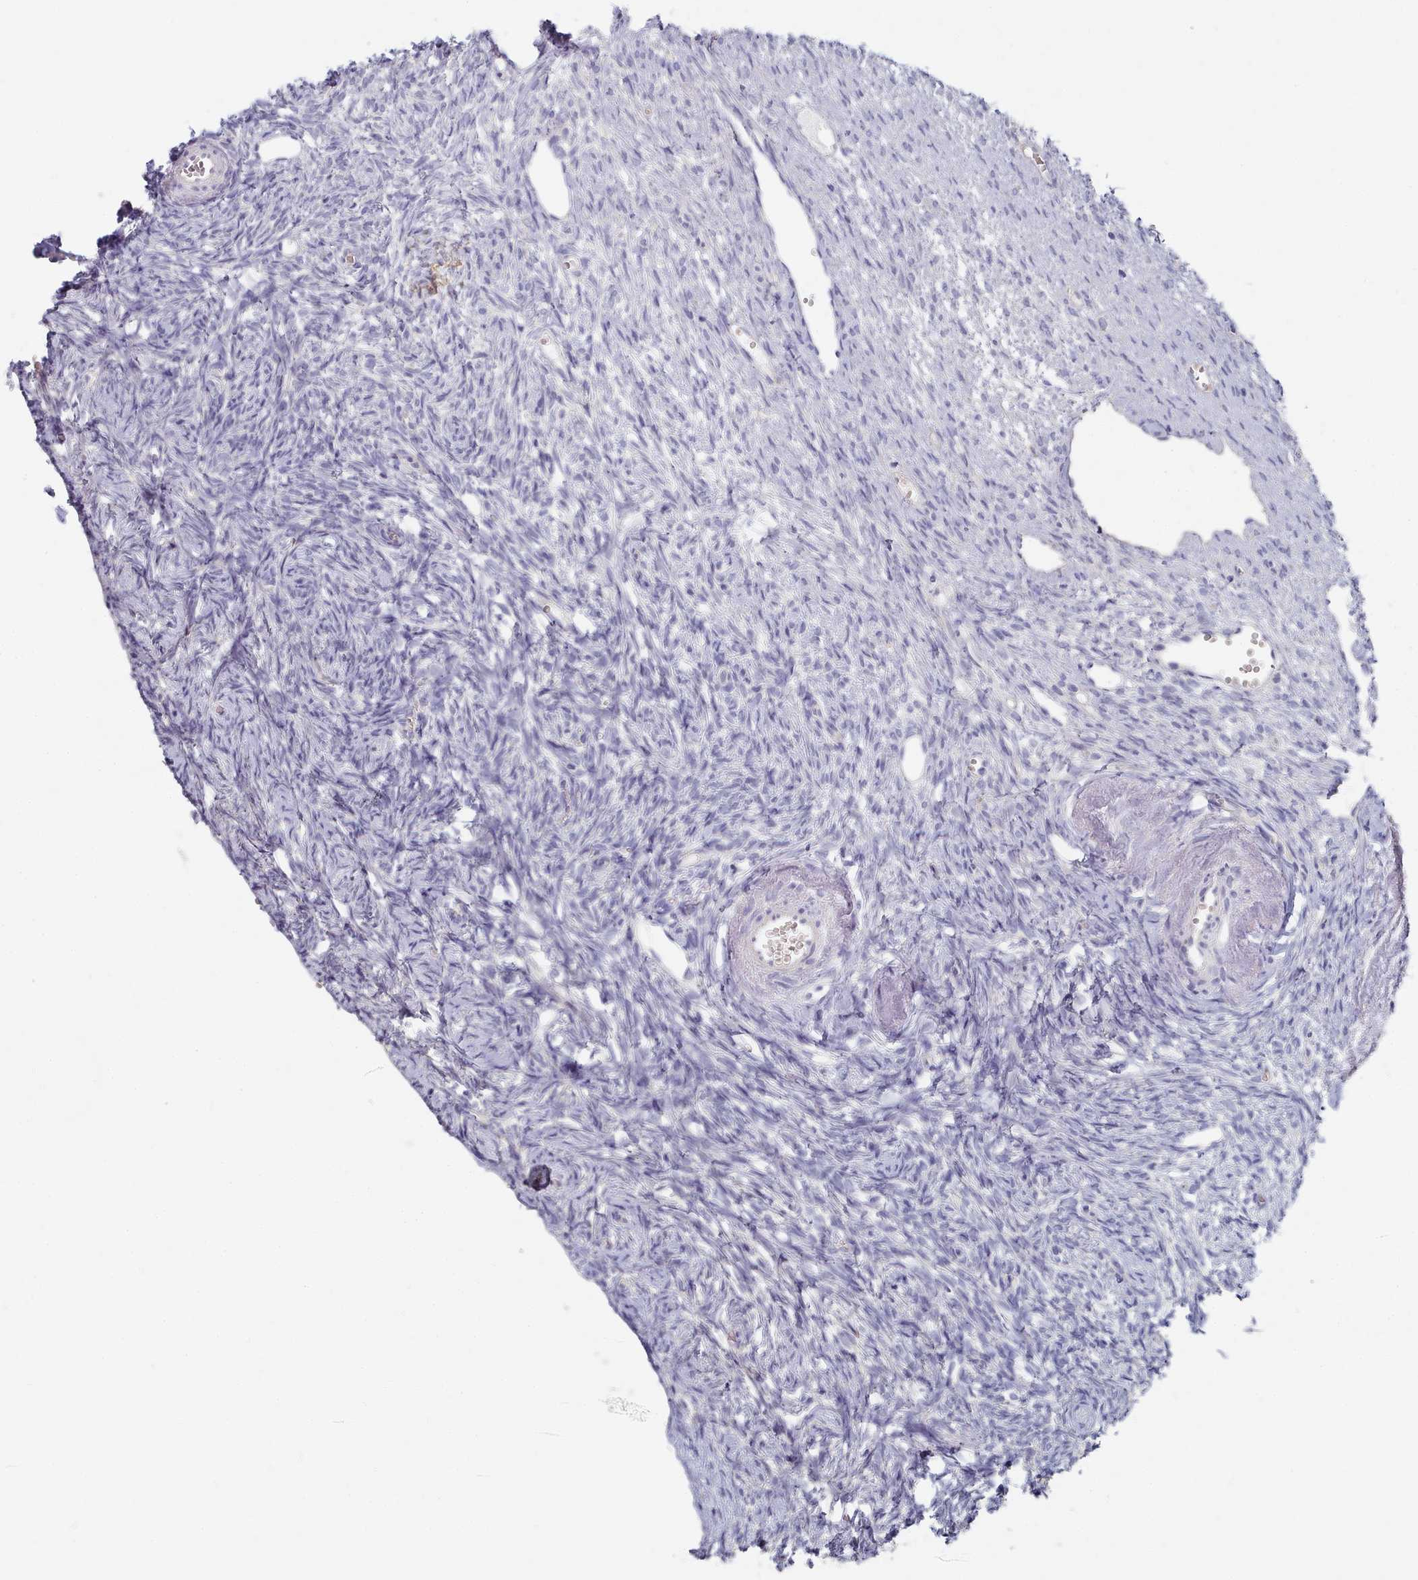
{"staining": {"intensity": "negative", "quantity": "none", "location": "none"}, "tissue": "ovary", "cell_type": "Ovarian stroma cells", "image_type": "normal", "snomed": [{"axis": "morphology", "description": "Normal tissue, NOS"}, {"axis": "topography", "description": "Ovary"}], "caption": "This is a image of immunohistochemistry (IHC) staining of unremarkable ovary, which shows no expression in ovarian stroma cells. The staining is performed using DAB (3,3'-diaminobenzidine) brown chromogen with nuclei counter-stained in using hematoxylin.", "gene": "TYW1B", "patient": {"sex": "female", "age": 51}}